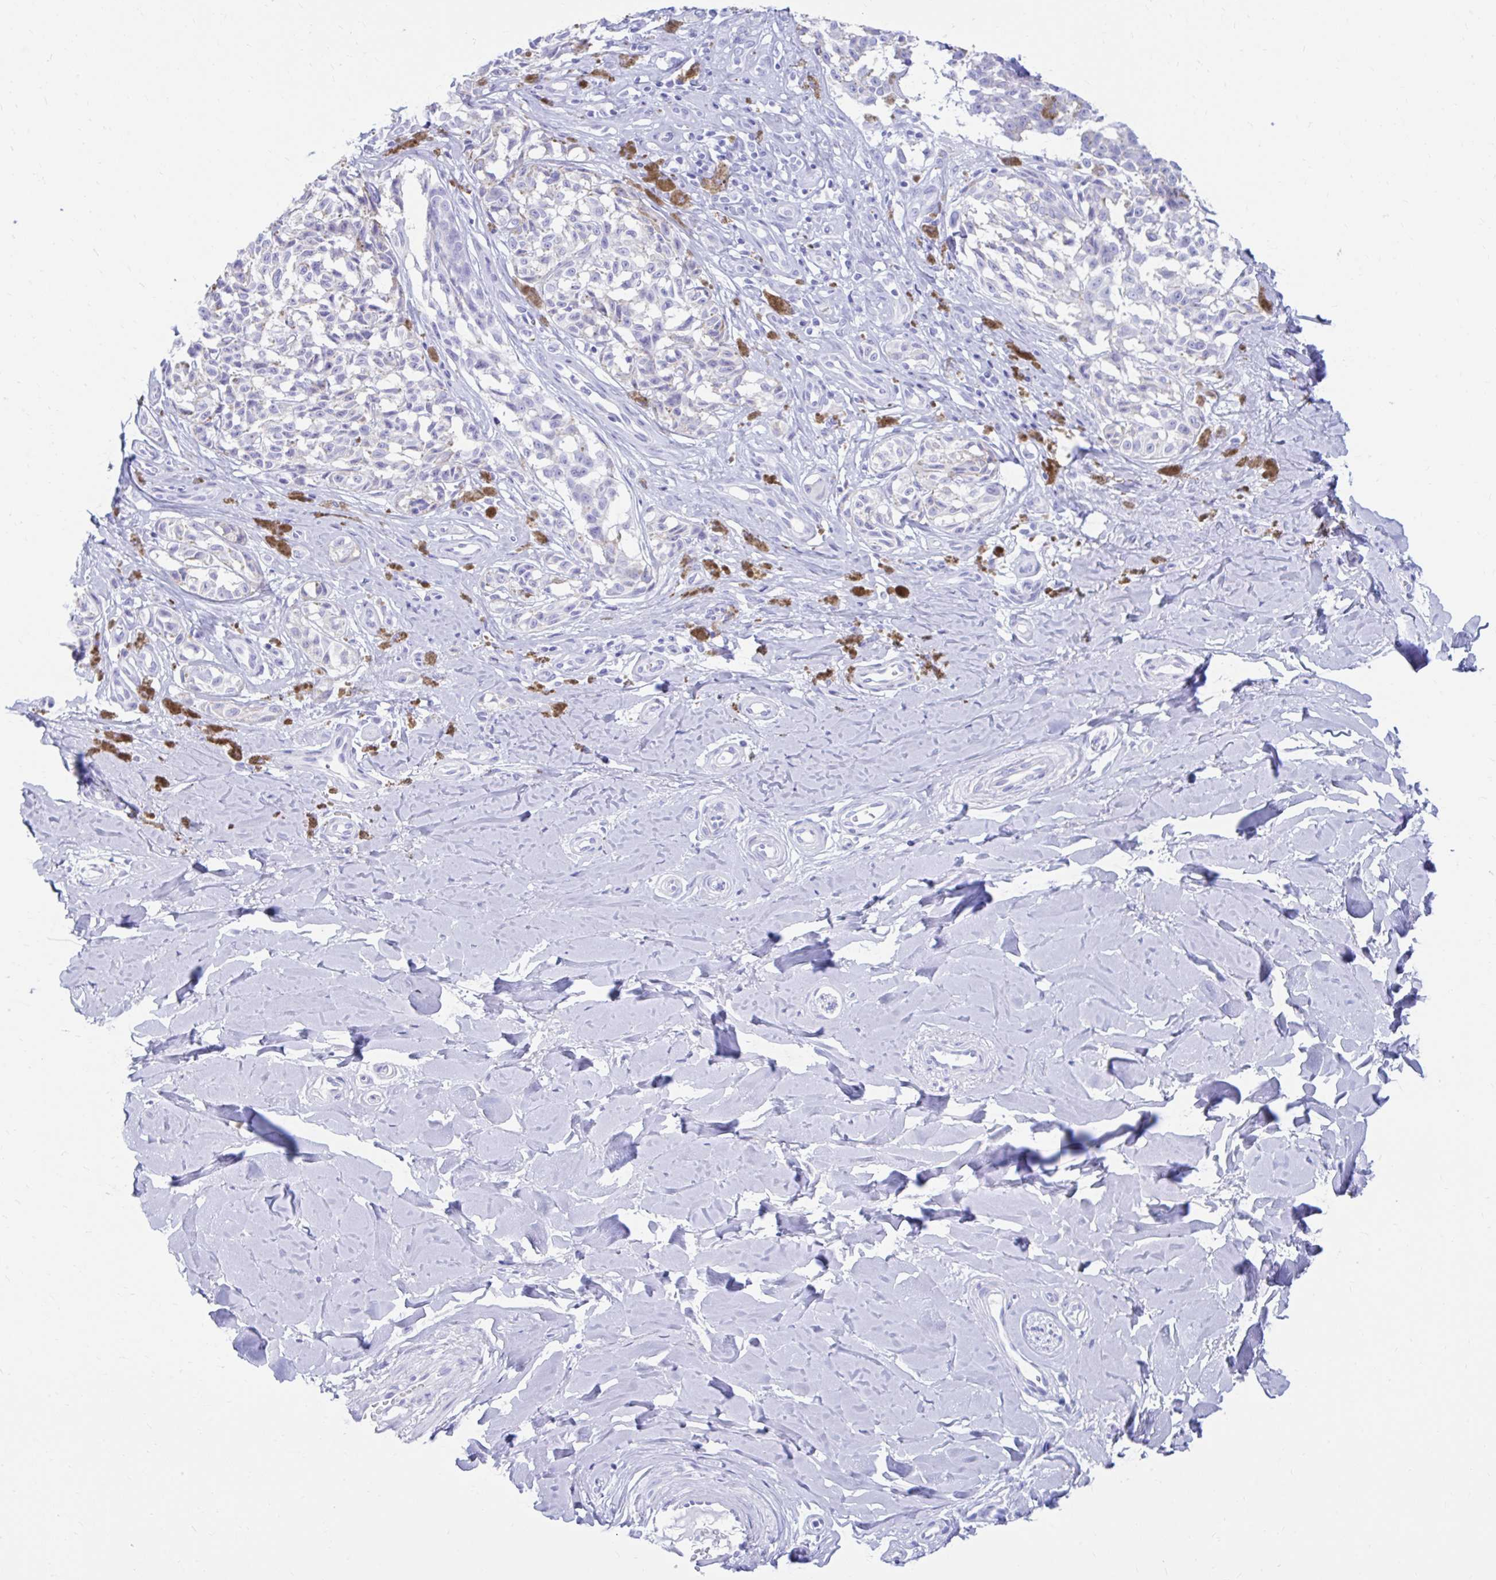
{"staining": {"intensity": "negative", "quantity": "none", "location": "none"}, "tissue": "melanoma", "cell_type": "Tumor cells", "image_type": "cancer", "snomed": [{"axis": "morphology", "description": "Malignant melanoma, NOS"}, {"axis": "topography", "description": "Skin"}], "caption": "Image shows no protein positivity in tumor cells of melanoma tissue. (DAB (3,3'-diaminobenzidine) IHC visualized using brightfield microscopy, high magnification).", "gene": "NSG2", "patient": {"sex": "female", "age": 65}}